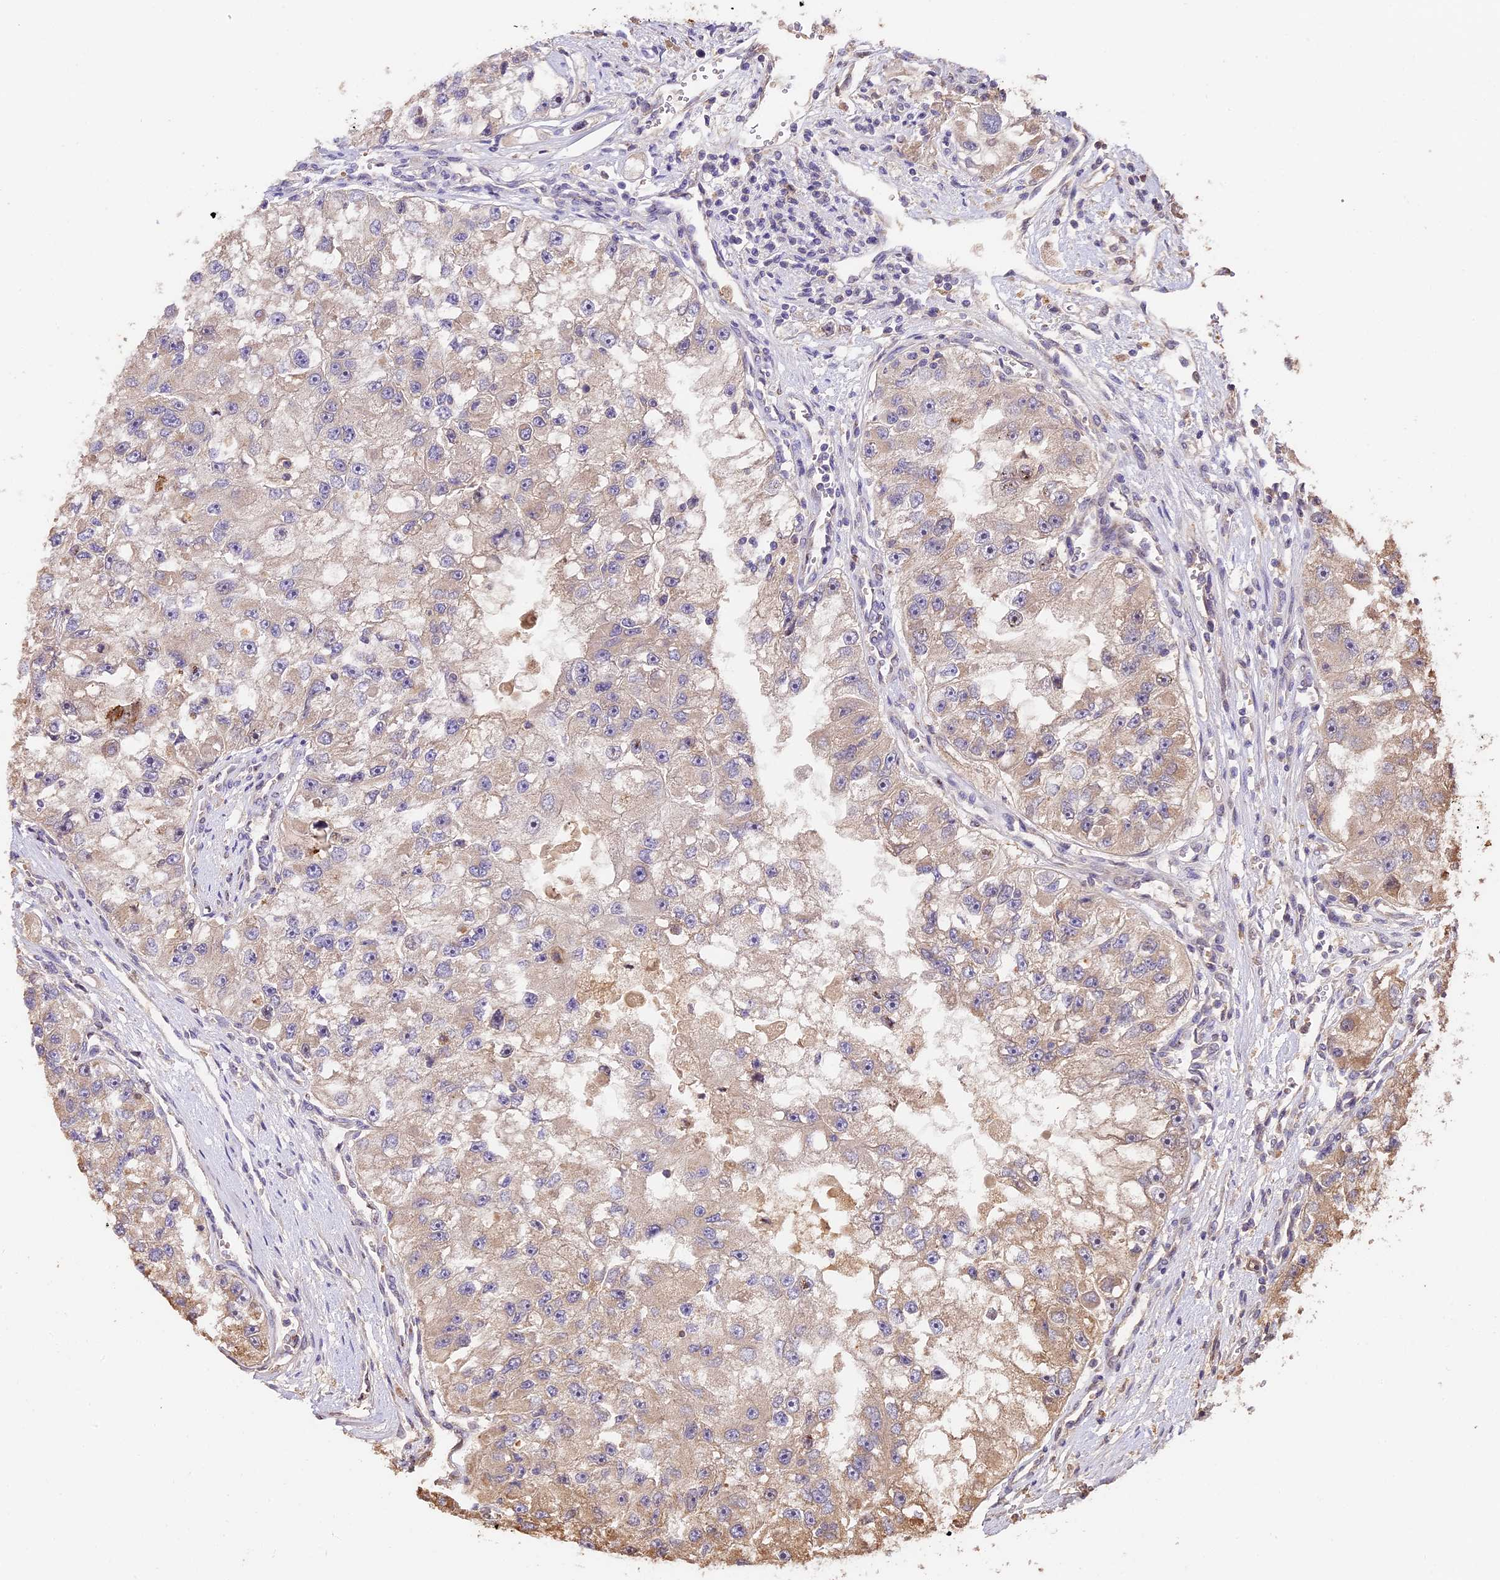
{"staining": {"intensity": "weak", "quantity": "25%-75%", "location": "cytoplasmic/membranous"}, "tissue": "renal cancer", "cell_type": "Tumor cells", "image_type": "cancer", "snomed": [{"axis": "morphology", "description": "Adenocarcinoma, NOS"}, {"axis": "topography", "description": "Kidney"}], "caption": "There is low levels of weak cytoplasmic/membranous positivity in tumor cells of renal cancer, as demonstrated by immunohistochemical staining (brown color).", "gene": "PPP1R37", "patient": {"sex": "male", "age": 63}}